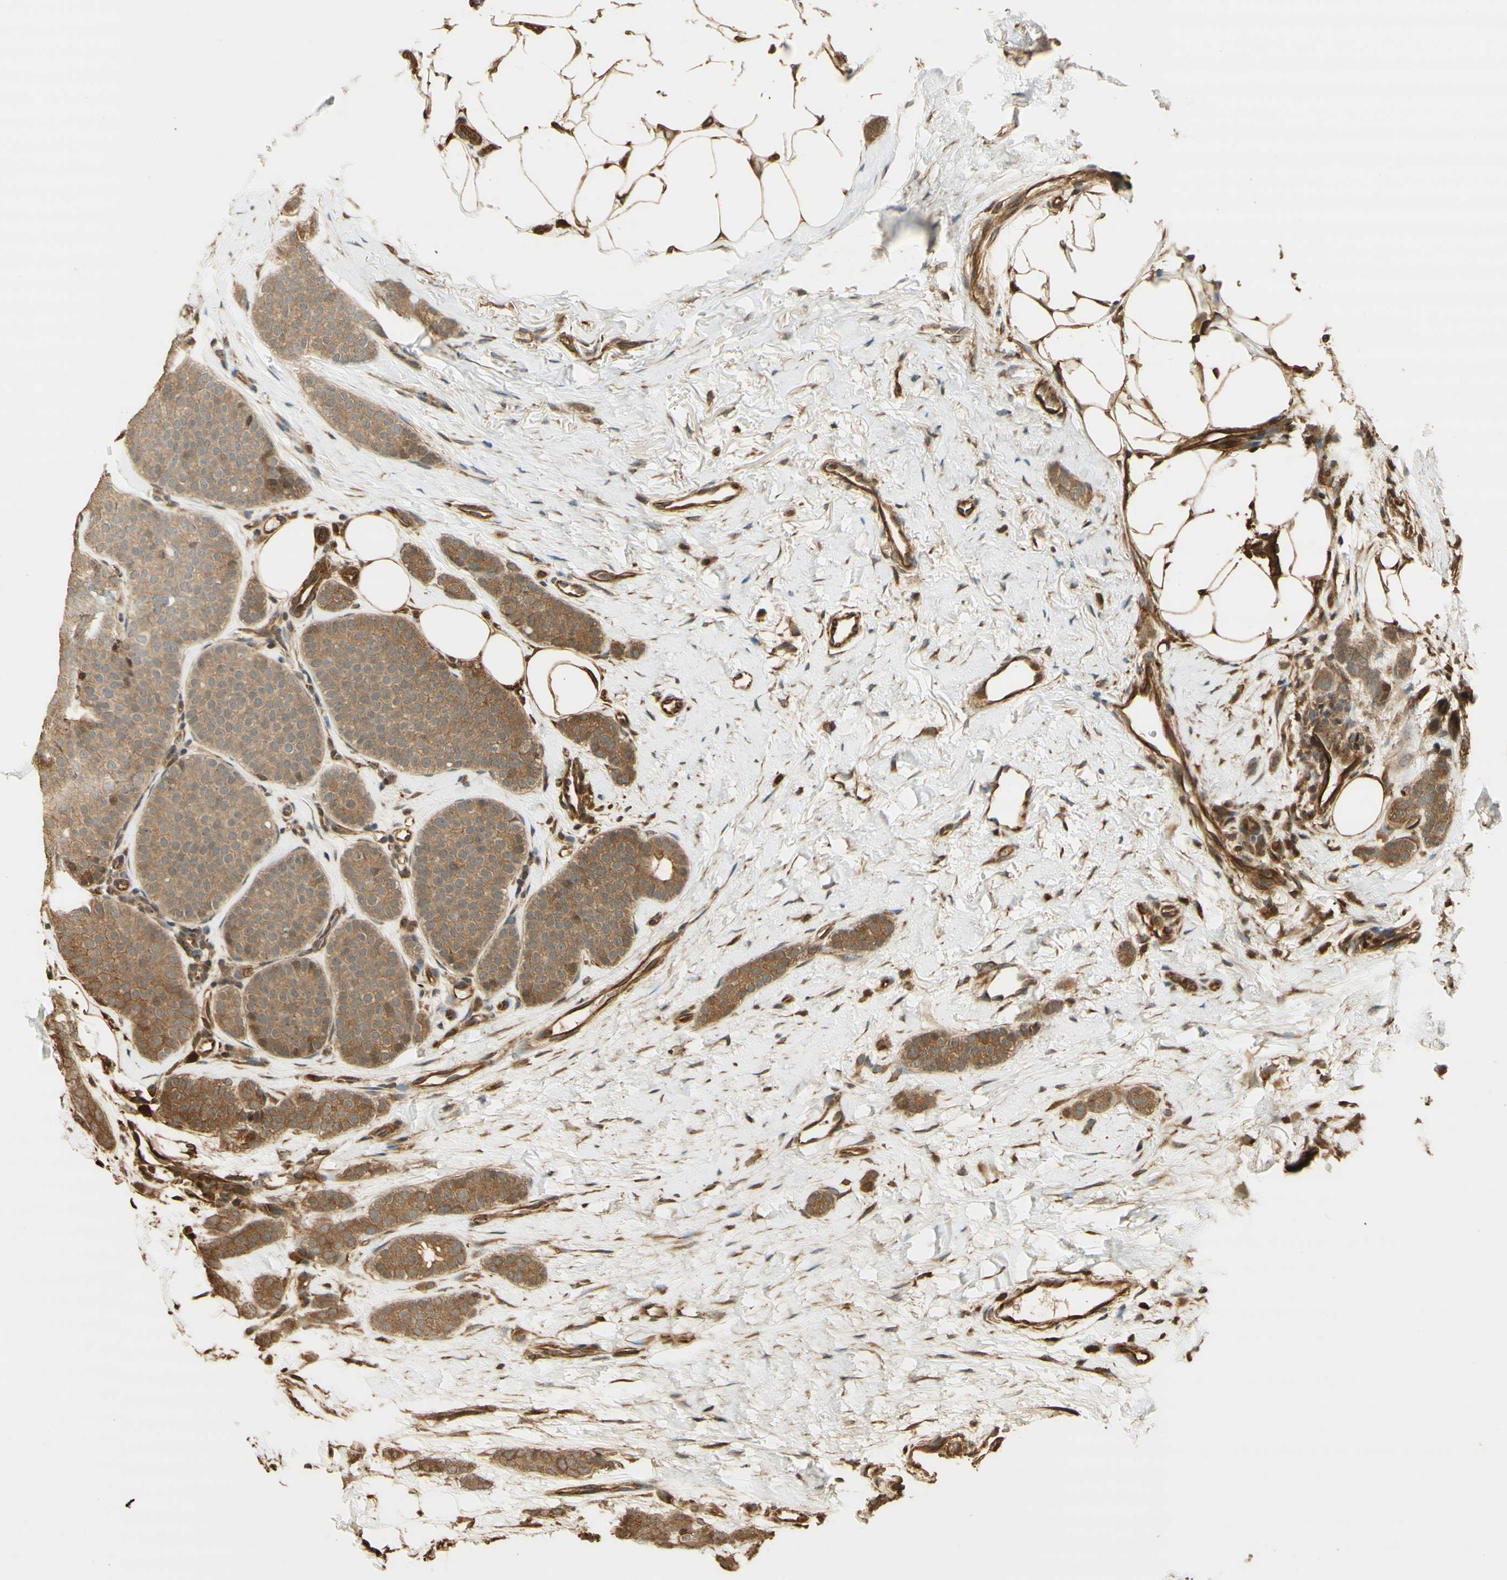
{"staining": {"intensity": "moderate", "quantity": ">75%", "location": "cytoplasmic/membranous"}, "tissue": "breast cancer", "cell_type": "Tumor cells", "image_type": "cancer", "snomed": [{"axis": "morphology", "description": "Lobular carcinoma"}, {"axis": "topography", "description": "Skin"}, {"axis": "topography", "description": "Breast"}], "caption": "A medium amount of moderate cytoplasmic/membranous expression is seen in approximately >75% of tumor cells in breast cancer (lobular carcinoma) tissue.", "gene": "AGER", "patient": {"sex": "female", "age": 46}}